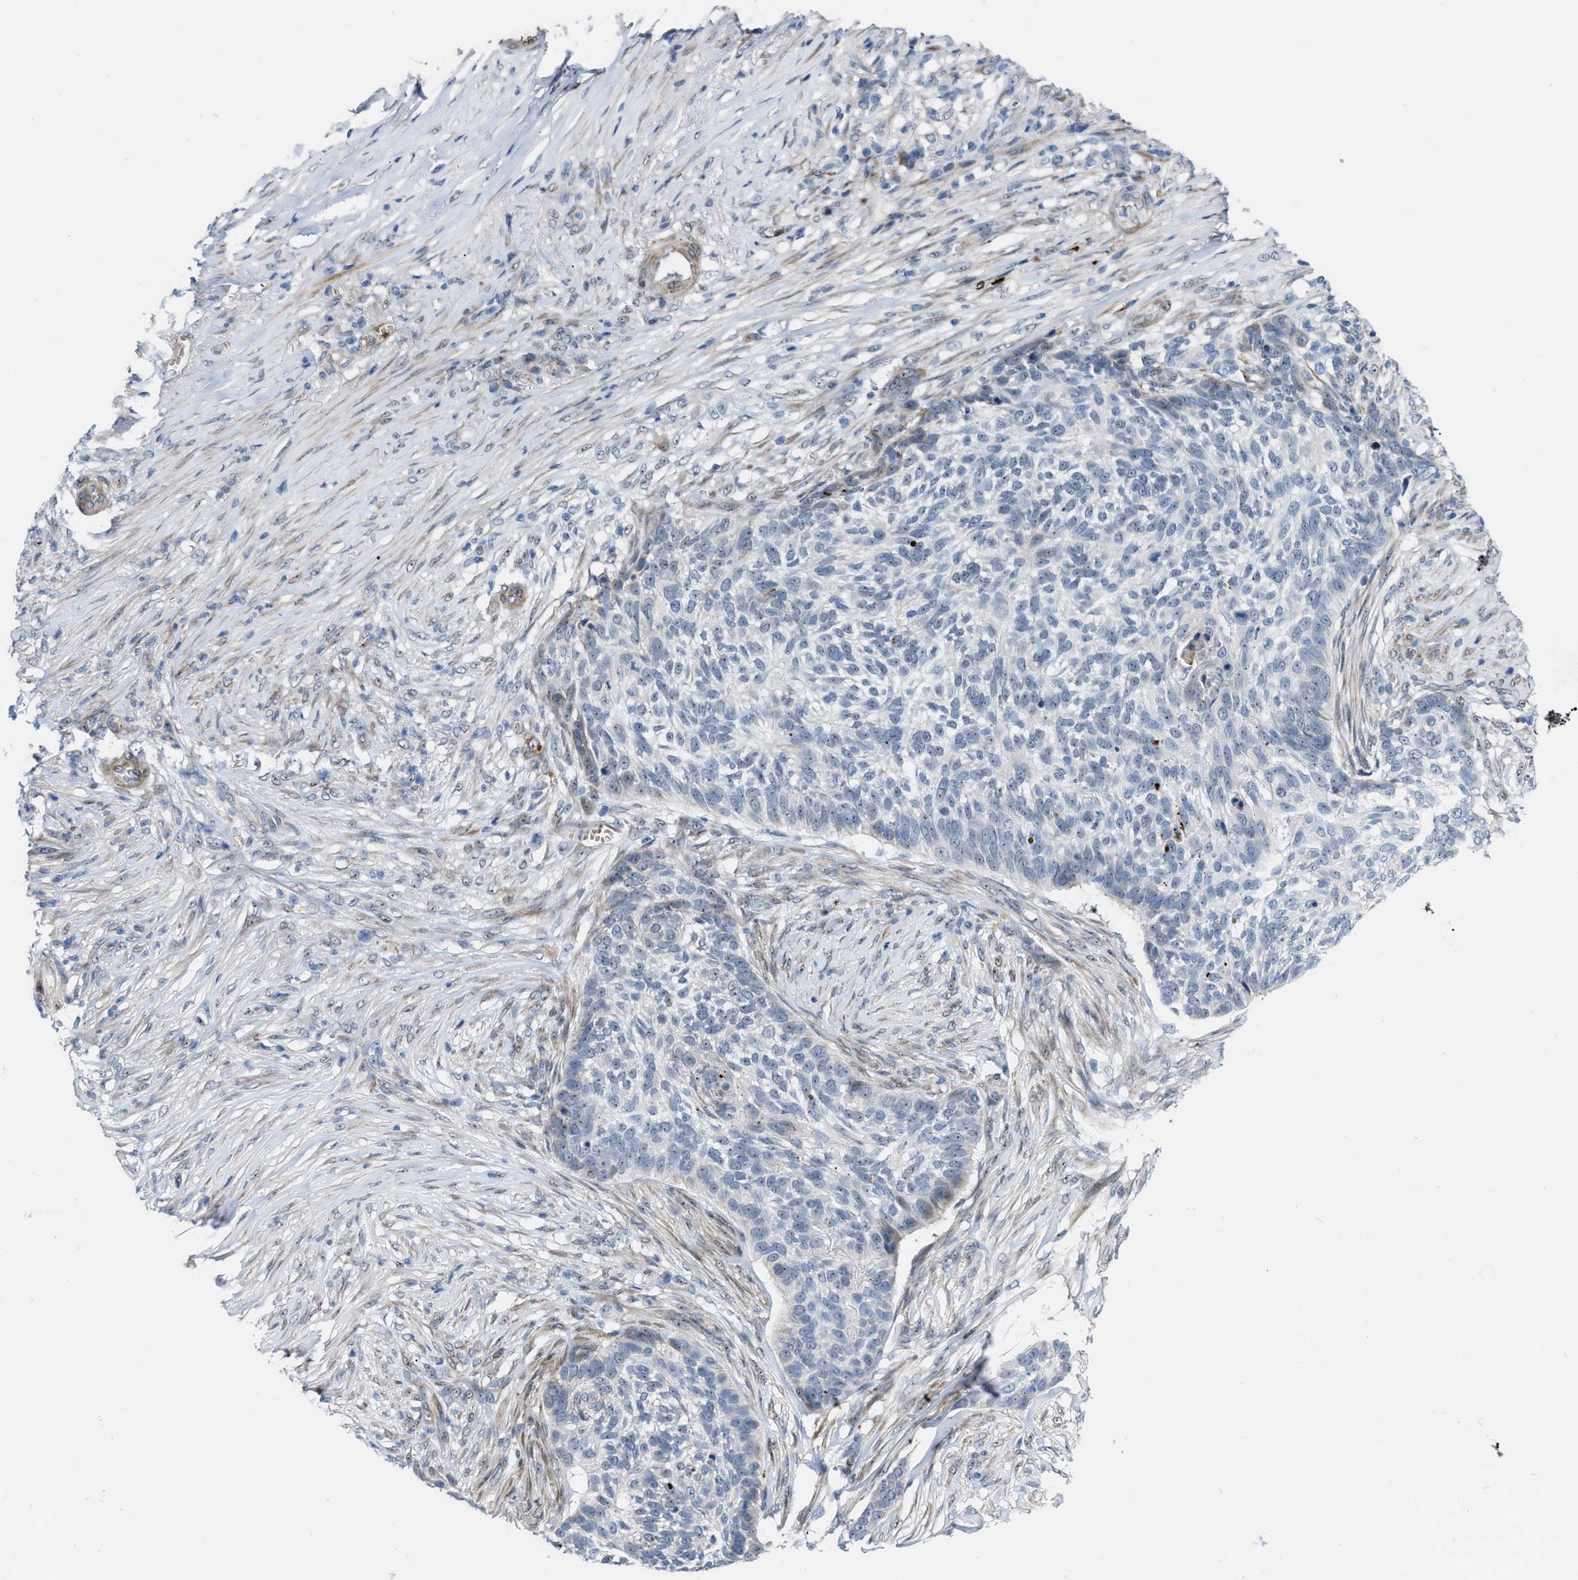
{"staining": {"intensity": "weak", "quantity": "25%-75%", "location": "nuclear"}, "tissue": "skin cancer", "cell_type": "Tumor cells", "image_type": "cancer", "snomed": [{"axis": "morphology", "description": "Basal cell carcinoma"}, {"axis": "topography", "description": "Skin"}], "caption": "IHC of human skin cancer (basal cell carcinoma) demonstrates low levels of weak nuclear positivity in about 25%-75% of tumor cells.", "gene": "POLR1F", "patient": {"sex": "male", "age": 85}}